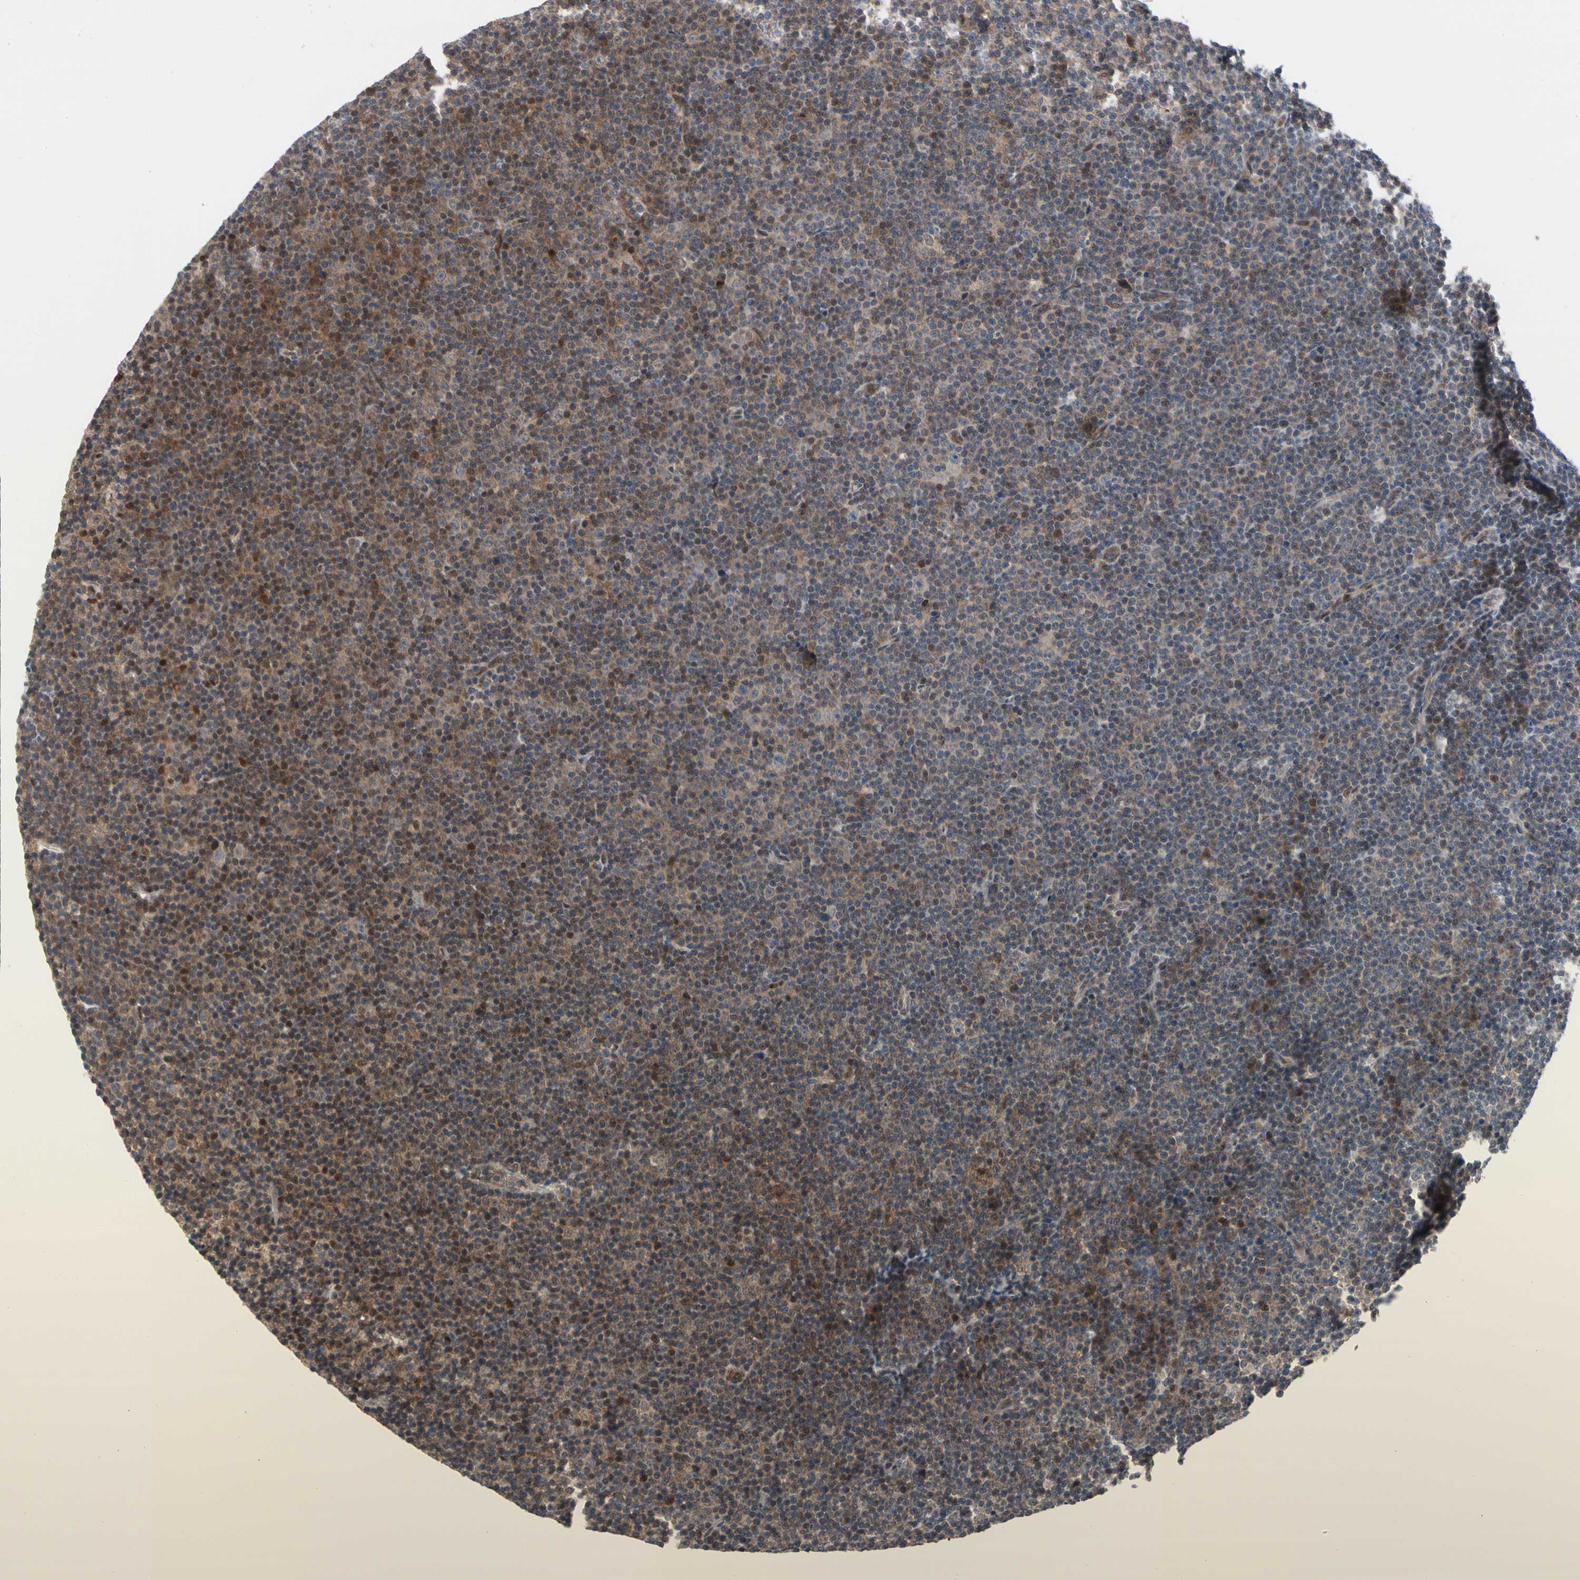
{"staining": {"intensity": "weak", "quantity": ">75%", "location": "cytoplasmic/membranous"}, "tissue": "lymphoma", "cell_type": "Tumor cells", "image_type": "cancer", "snomed": [{"axis": "morphology", "description": "Malignant lymphoma, non-Hodgkin's type, Low grade"}, {"axis": "topography", "description": "Lymph node"}], "caption": "The immunohistochemical stain highlights weak cytoplasmic/membranous staining in tumor cells of lymphoma tissue.", "gene": "CDK5", "patient": {"sex": "female", "age": 67}}